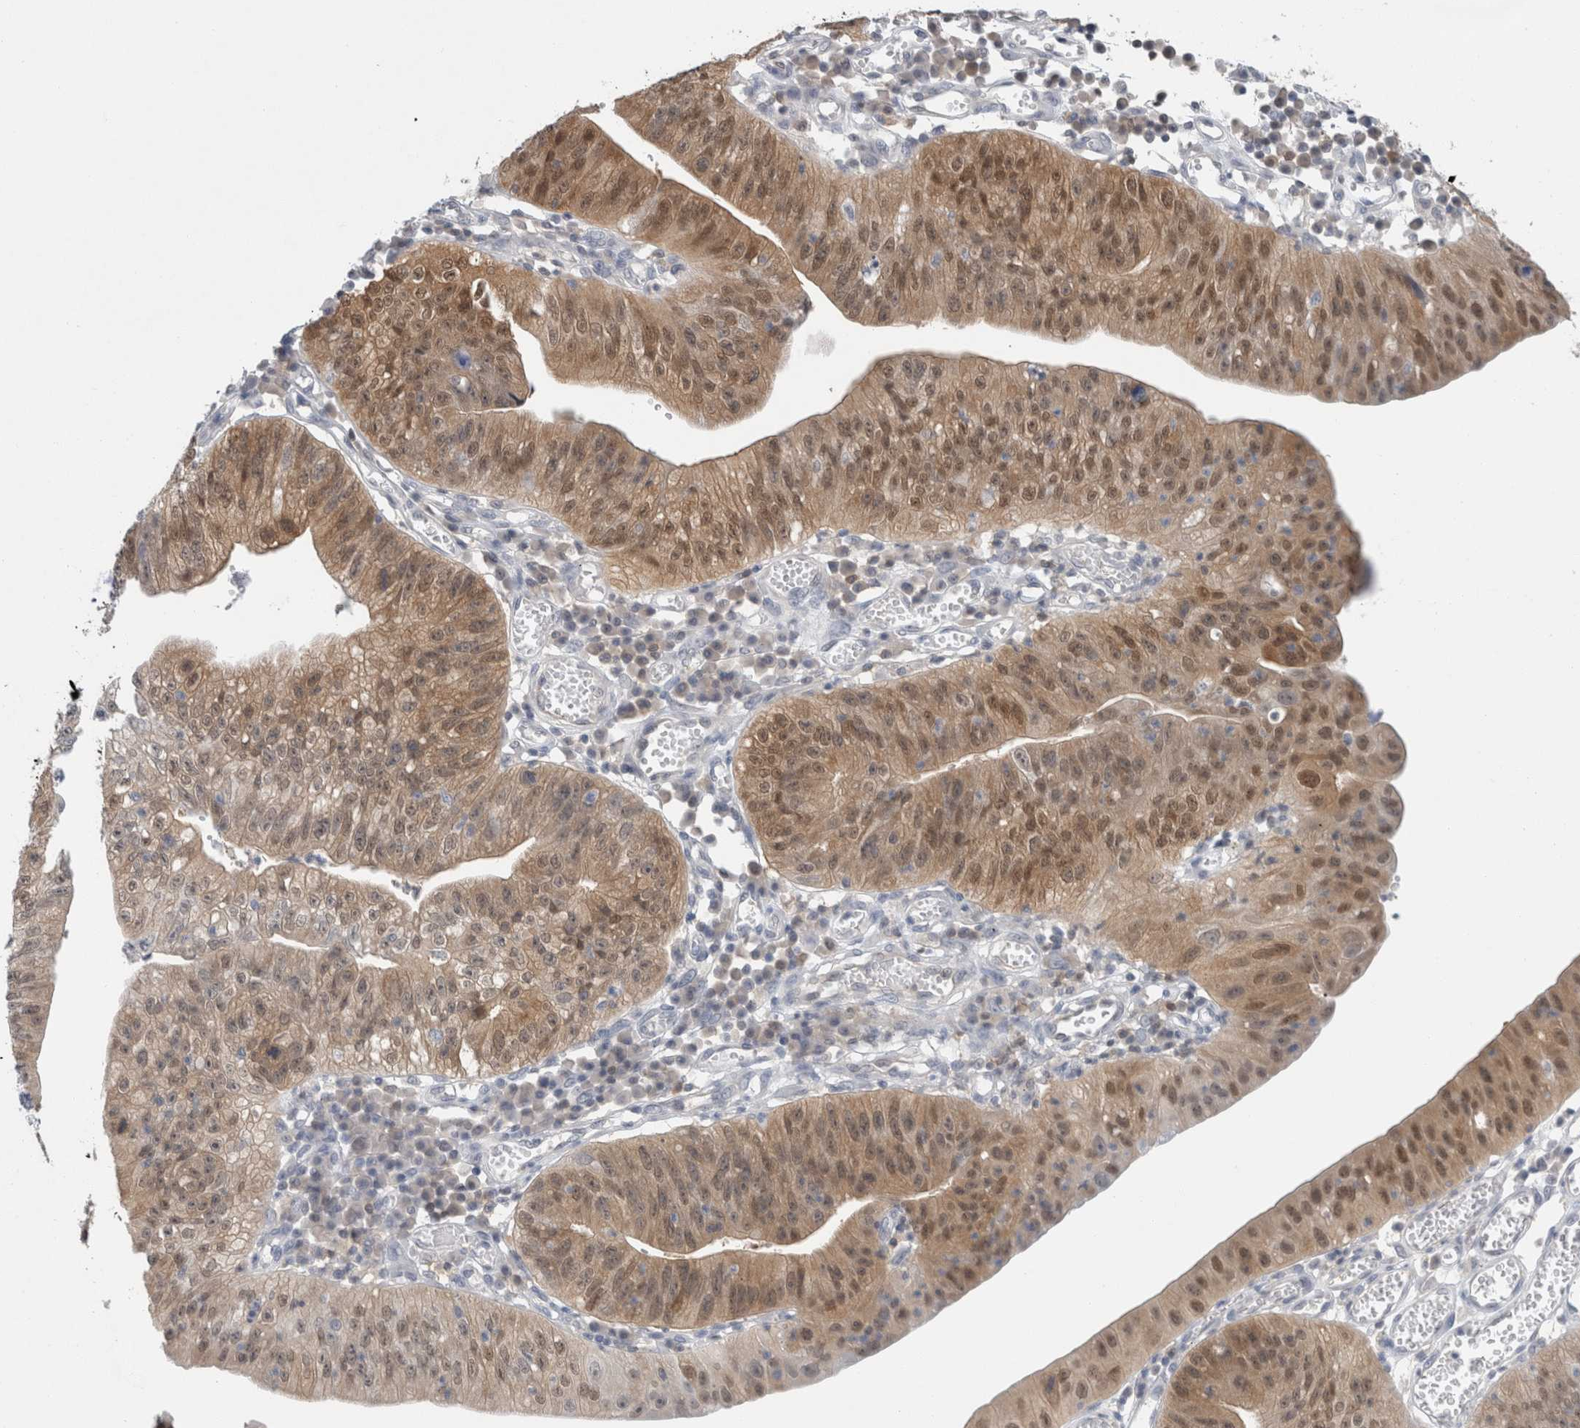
{"staining": {"intensity": "moderate", "quantity": ">75%", "location": "cytoplasmic/membranous,nuclear"}, "tissue": "stomach cancer", "cell_type": "Tumor cells", "image_type": "cancer", "snomed": [{"axis": "morphology", "description": "Adenocarcinoma, NOS"}, {"axis": "topography", "description": "Stomach"}], "caption": "Immunohistochemical staining of human adenocarcinoma (stomach) demonstrates medium levels of moderate cytoplasmic/membranous and nuclear staining in about >75% of tumor cells.", "gene": "CASP6", "patient": {"sex": "male", "age": 59}}